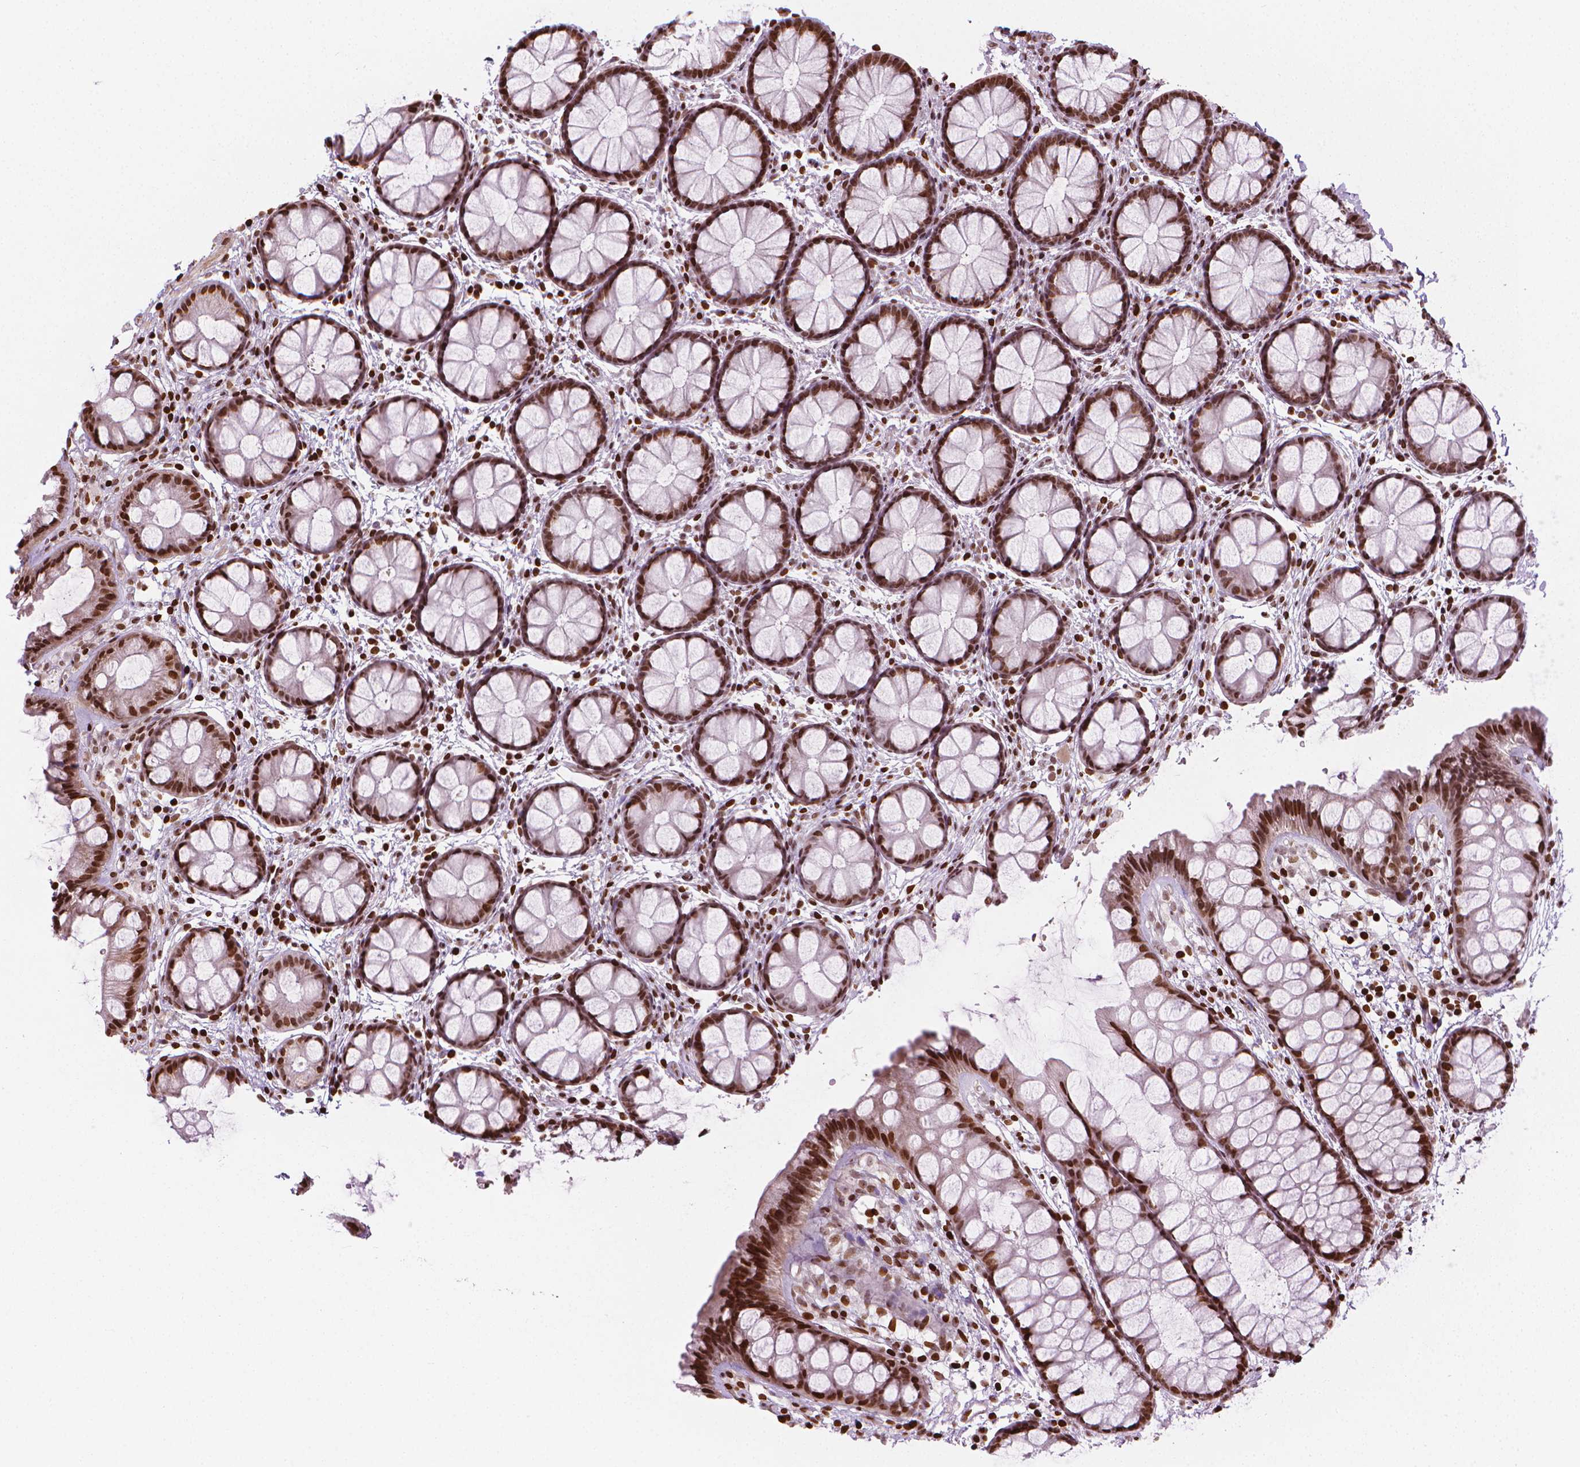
{"staining": {"intensity": "strong", "quantity": ">75%", "location": "nuclear"}, "tissue": "rectum", "cell_type": "Glandular cells", "image_type": "normal", "snomed": [{"axis": "morphology", "description": "Normal tissue, NOS"}, {"axis": "topography", "description": "Rectum"}], "caption": "About >75% of glandular cells in benign human rectum reveal strong nuclear protein staining as visualized by brown immunohistochemical staining.", "gene": "PIP4K2A", "patient": {"sex": "female", "age": 62}}